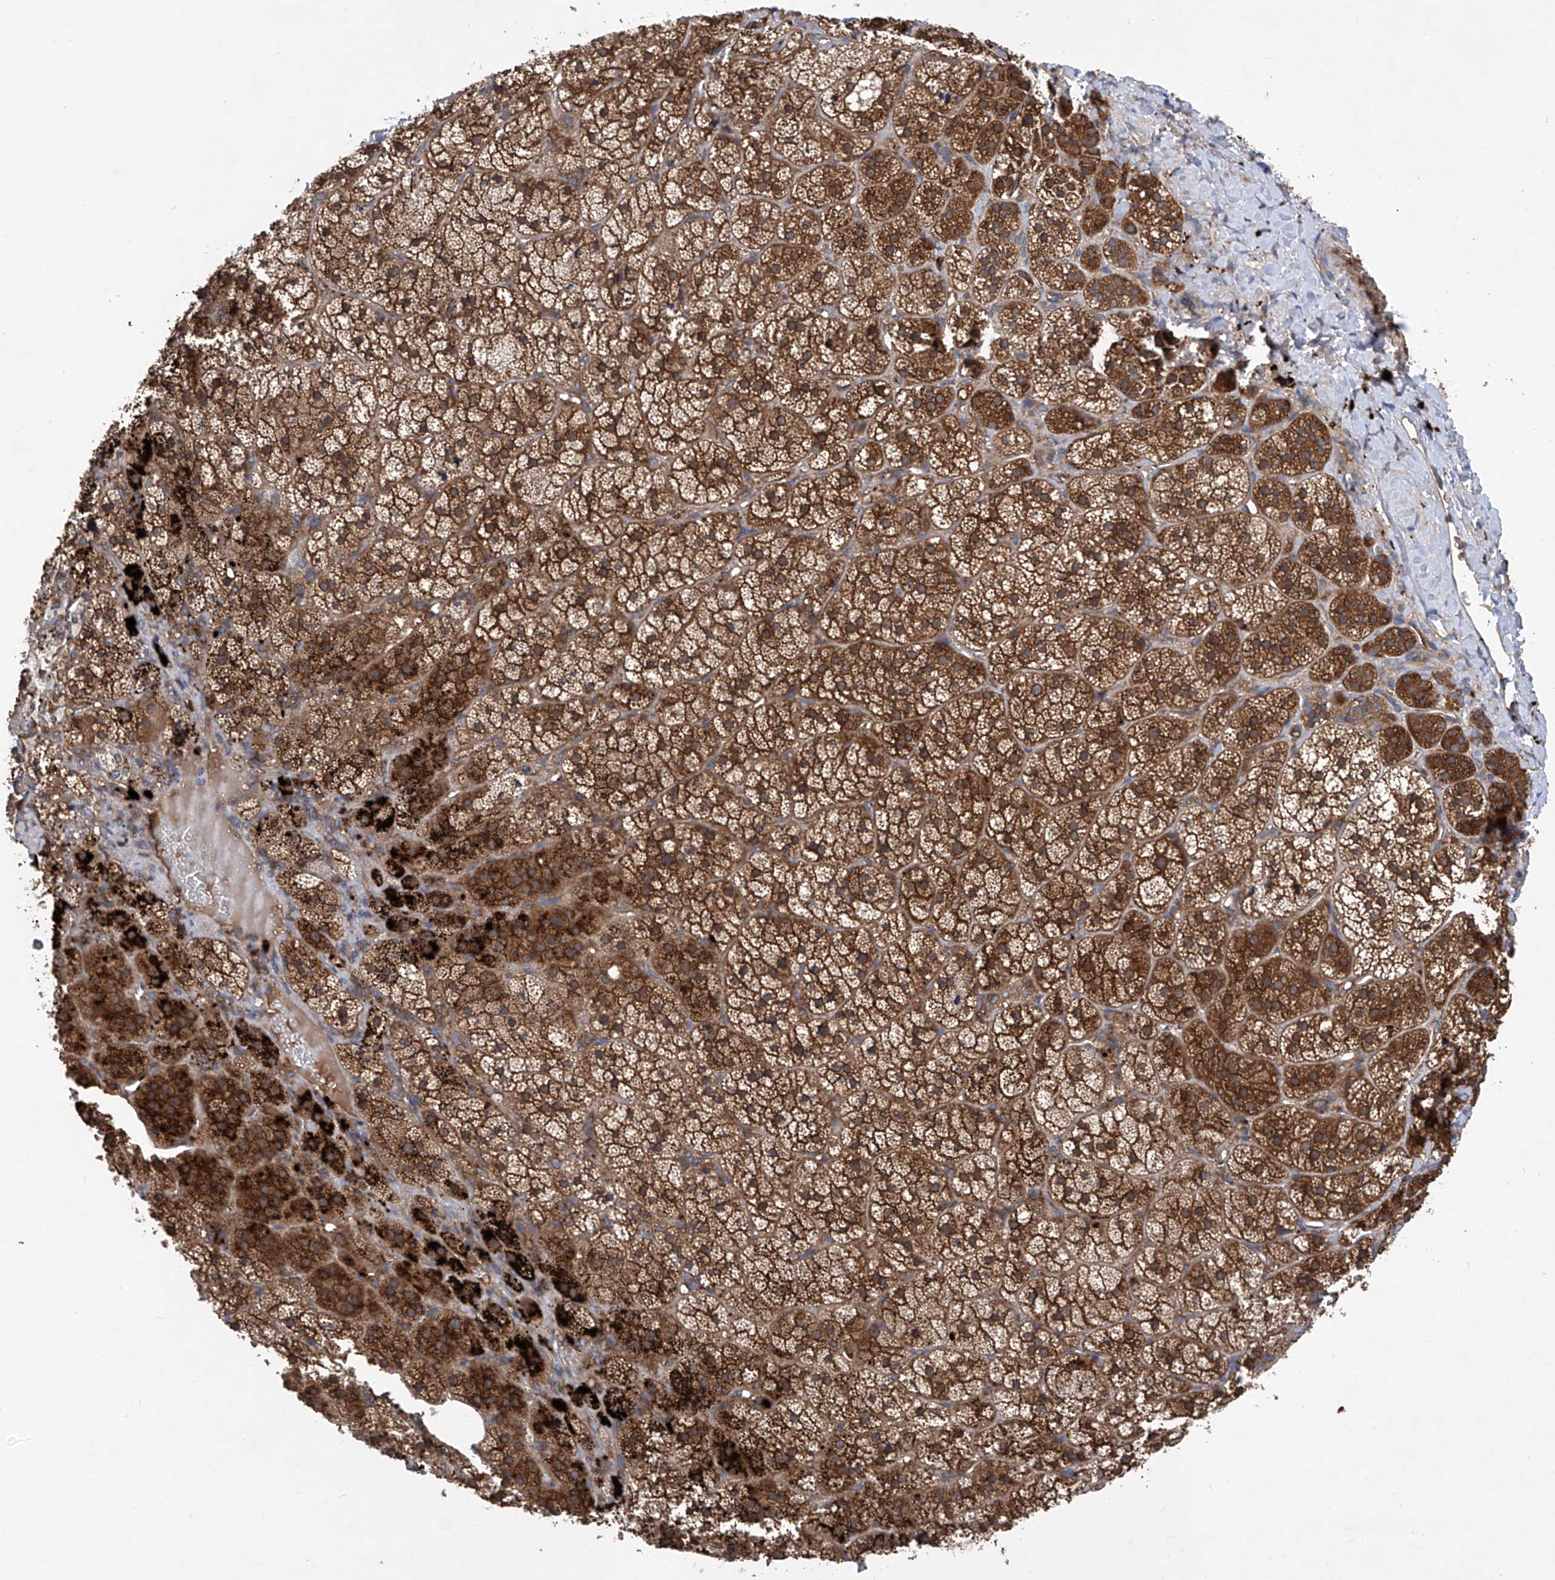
{"staining": {"intensity": "strong", "quantity": ">75%", "location": "cytoplasmic/membranous"}, "tissue": "adrenal gland", "cell_type": "Glandular cells", "image_type": "normal", "snomed": [{"axis": "morphology", "description": "Normal tissue, NOS"}, {"axis": "topography", "description": "Adrenal gland"}], "caption": "Adrenal gland stained with DAB immunohistochemistry (IHC) exhibits high levels of strong cytoplasmic/membranous positivity in about >75% of glandular cells. The staining is performed using DAB brown chromogen to label protein expression. The nuclei are counter-stained blue using hematoxylin.", "gene": "ASCC3", "patient": {"sex": "female", "age": 44}}